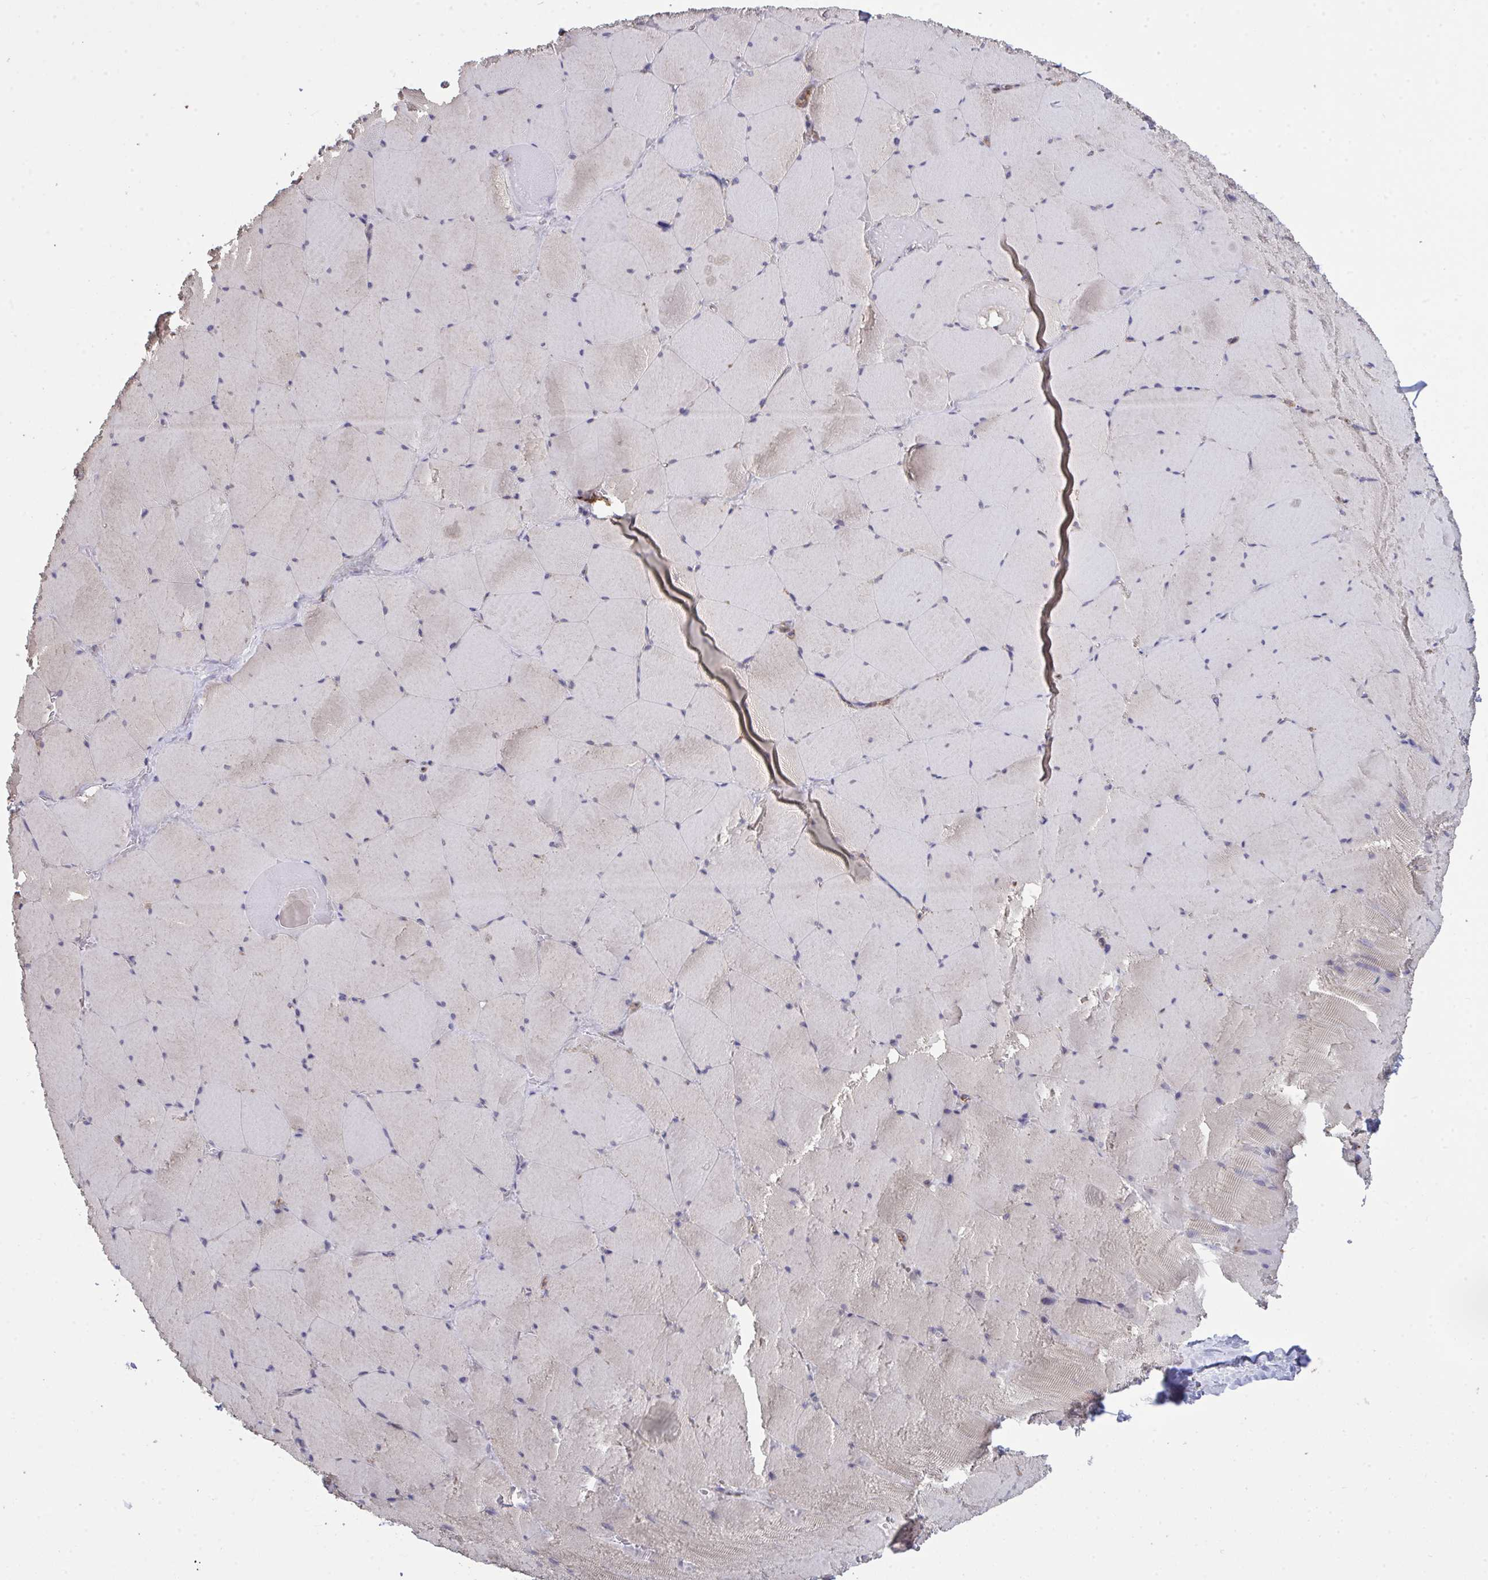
{"staining": {"intensity": "negative", "quantity": "none", "location": "none"}, "tissue": "skeletal muscle", "cell_type": "Myocytes", "image_type": "normal", "snomed": [{"axis": "morphology", "description": "Normal tissue, NOS"}, {"axis": "topography", "description": "Skeletal muscle"}, {"axis": "topography", "description": "Head-Neck"}], "caption": "Skeletal muscle stained for a protein using immunohistochemistry (IHC) shows no staining myocytes.", "gene": "PPM1H", "patient": {"sex": "male", "age": 66}}